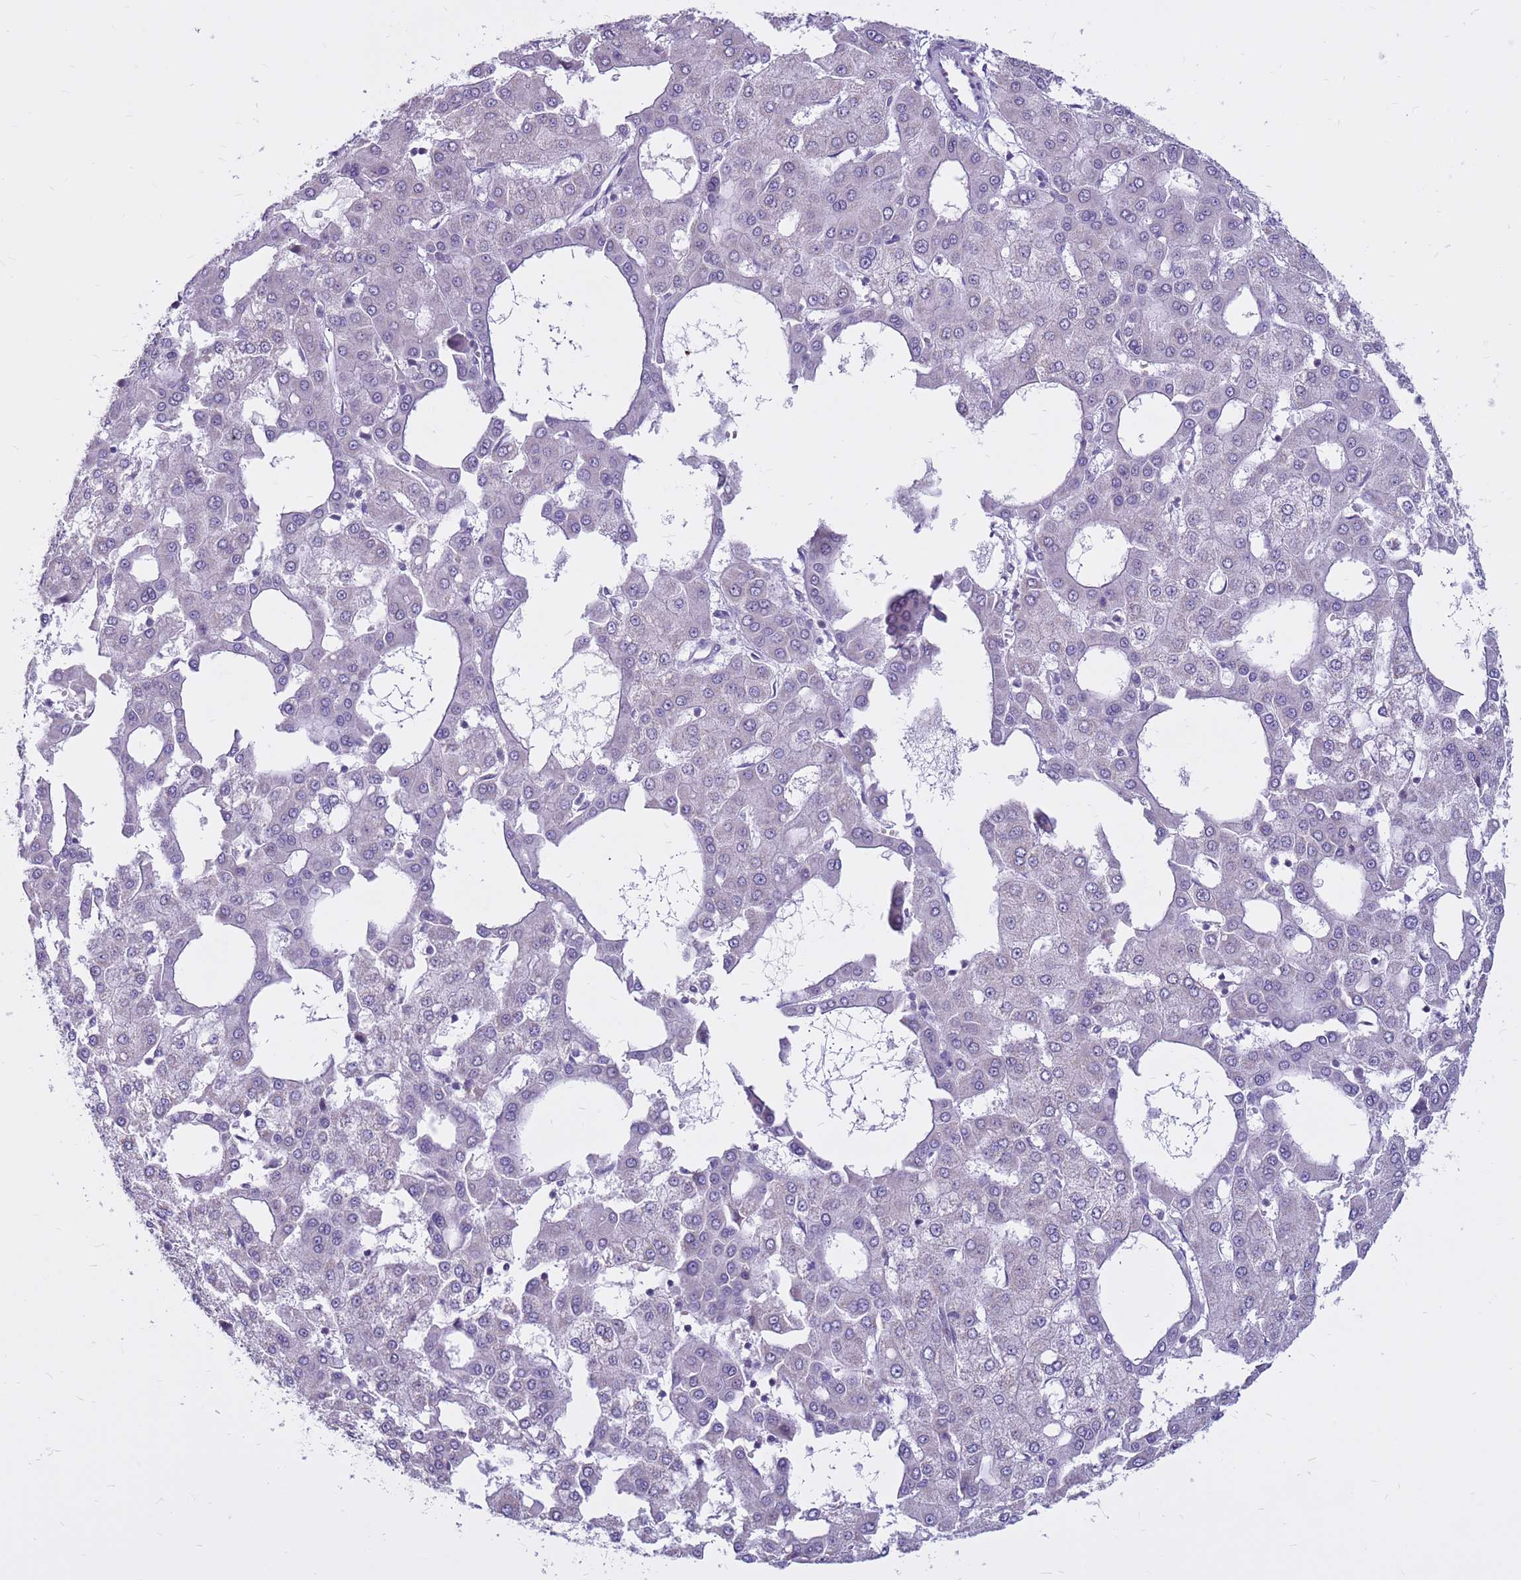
{"staining": {"intensity": "negative", "quantity": "none", "location": "none"}, "tissue": "liver cancer", "cell_type": "Tumor cells", "image_type": "cancer", "snomed": [{"axis": "morphology", "description": "Carcinoma, Hepatocellular, NOS"}, {"axis": "topography", "description": "Liver"}], "caption": "High power microscopy photomicrograph of an immunohistochemistry (IHC) image of liver cancer (hepatocellular carcinoma), revealing no significant positivity in tumor cells. The staining is performed using DAB (3,3'-diaminobenzidine) brown chromogen with nuclei counter-stained in using hematoxylin.", "gene": "CDK2AP2", "patient": {"sex": "male", "age": 47}}